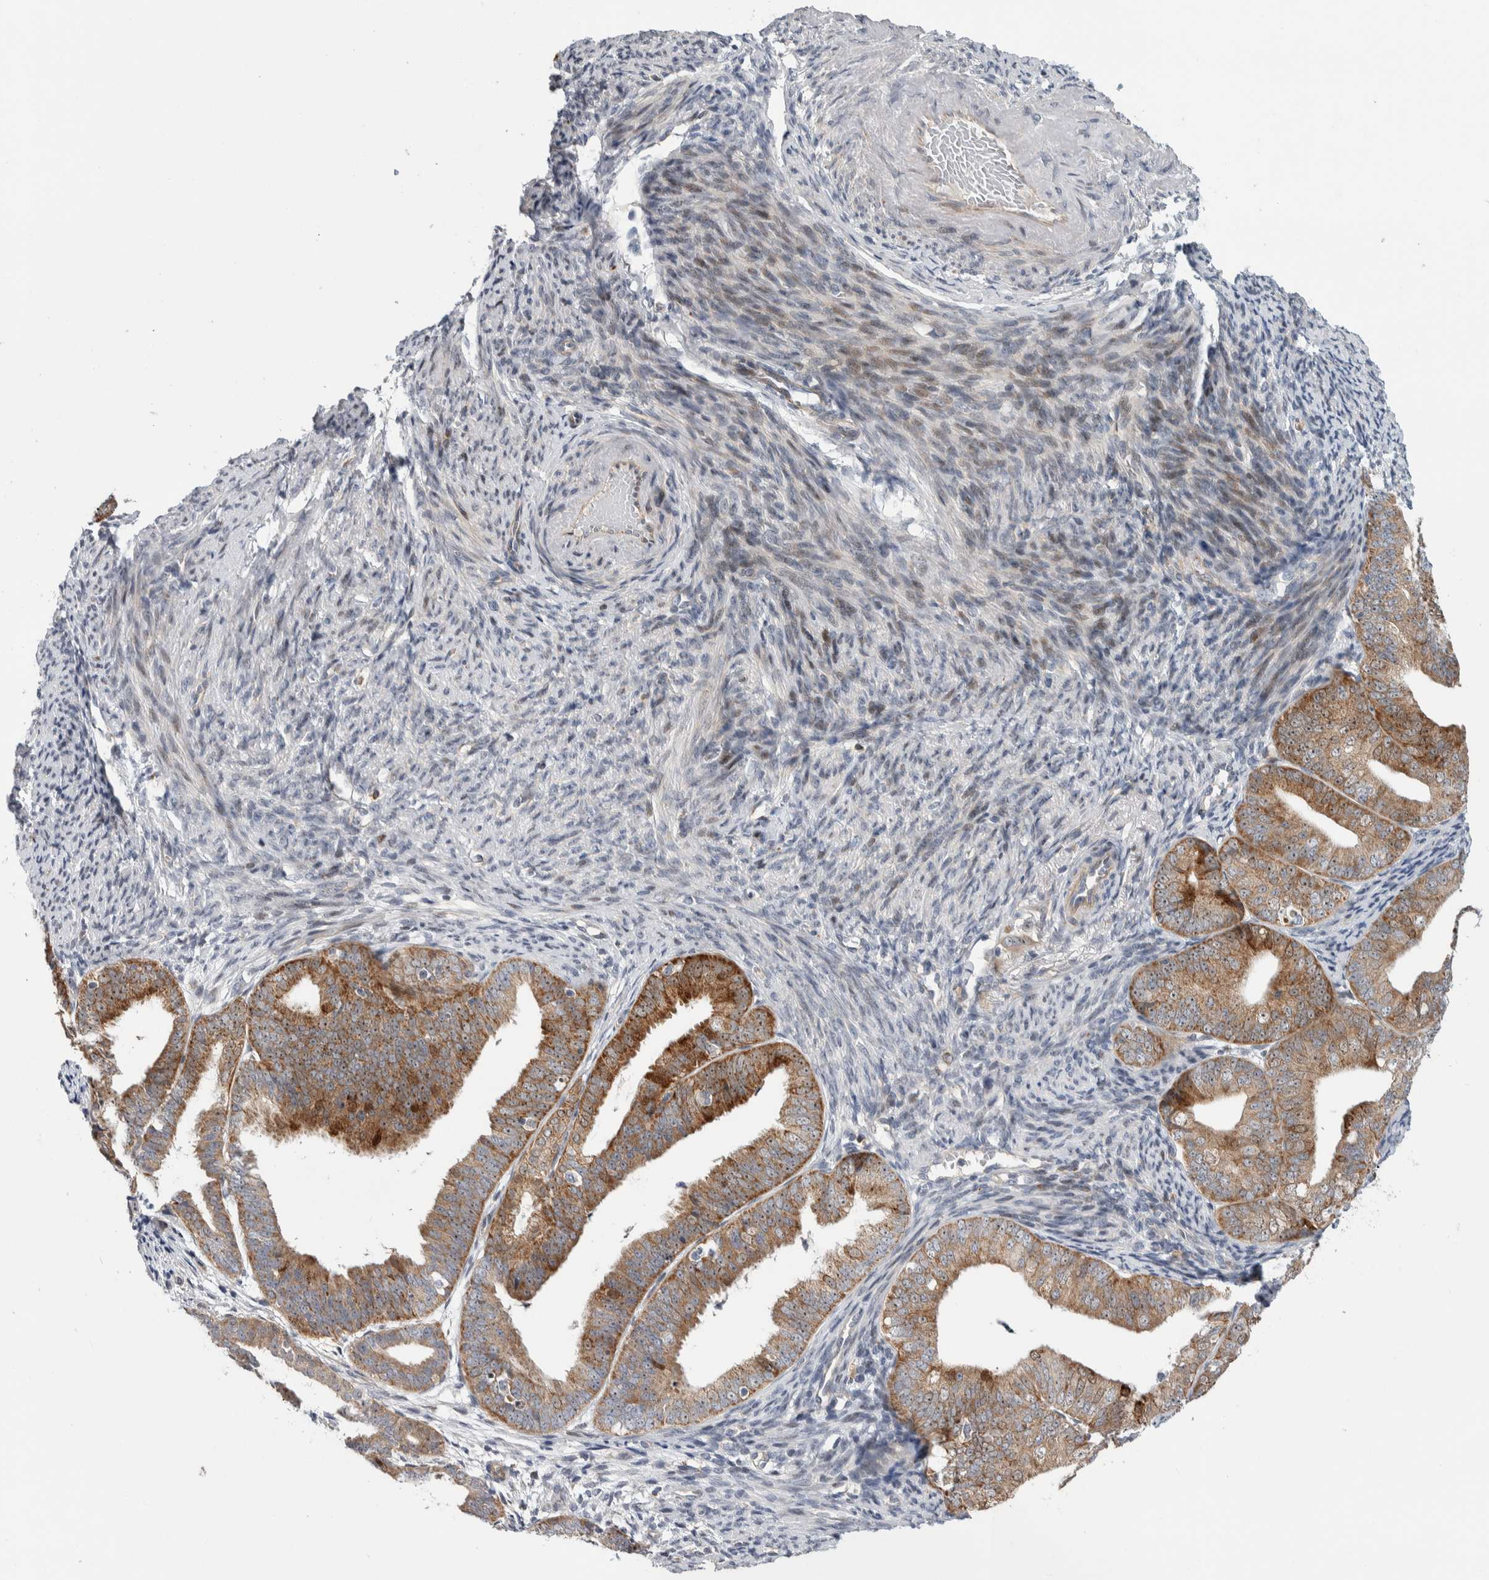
{"staining": {"intensity": "strong", "quantity": ">75%", "location": "cytoplasmic/membranous"}, "tissue": "endometrial cancer", "cell_type": "Tumor cells", "image_type": "cancer", "snomed": [{"axis": "morphology", "description": "Adenocarcinoma, NOS"}, {"axis": "topography", "description": "Endometrium"}], "caption": "DAB immunohistochemical staining of adenocarcinoma (endometrial) demonstrates strong cytoplasmic/membranous protein staining in about >75% of tumor cells.", "gene": "PRRG4", "patient": {"sex": "female", "age": 63}}